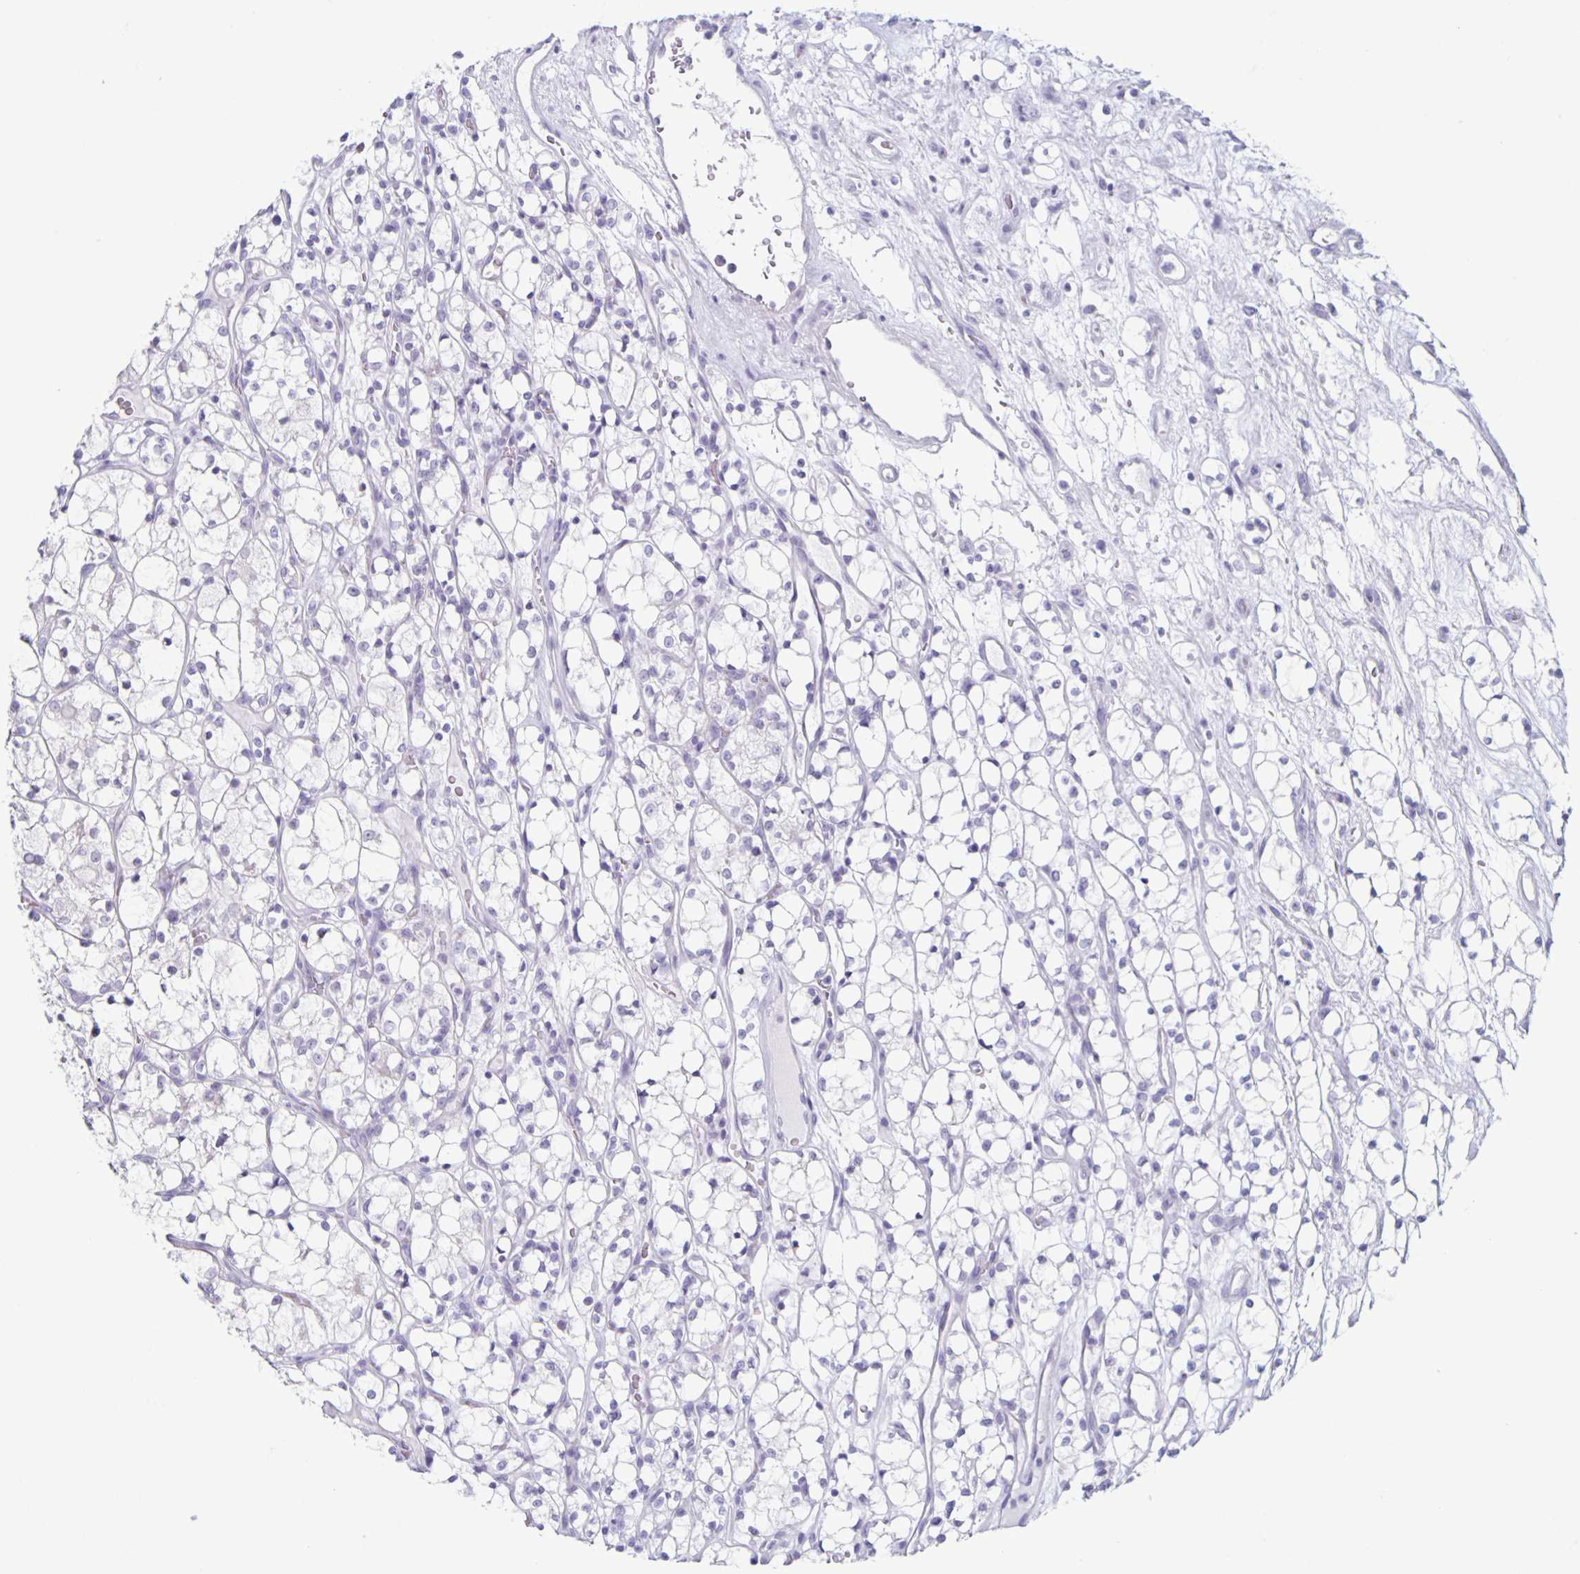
{"staining": {"intensity": "negative", "quantity": "none", "location": "none"}, "tissue": "renal cancer", "cell_type": "Tumor cells", "image_type": "cancer", "snomed": [{"axis": "morphology", "description": "Adenocarcinoma, NOS"}, {"axis": "topography", "description": "Kidney"}], "caption": "This is an immunohistochemistry histopathology image of adenocarcinoma (renal). There is no staining in tumor cells.", "gene": "CT45A5", "patient": {"sex": "female", "age": 69}}